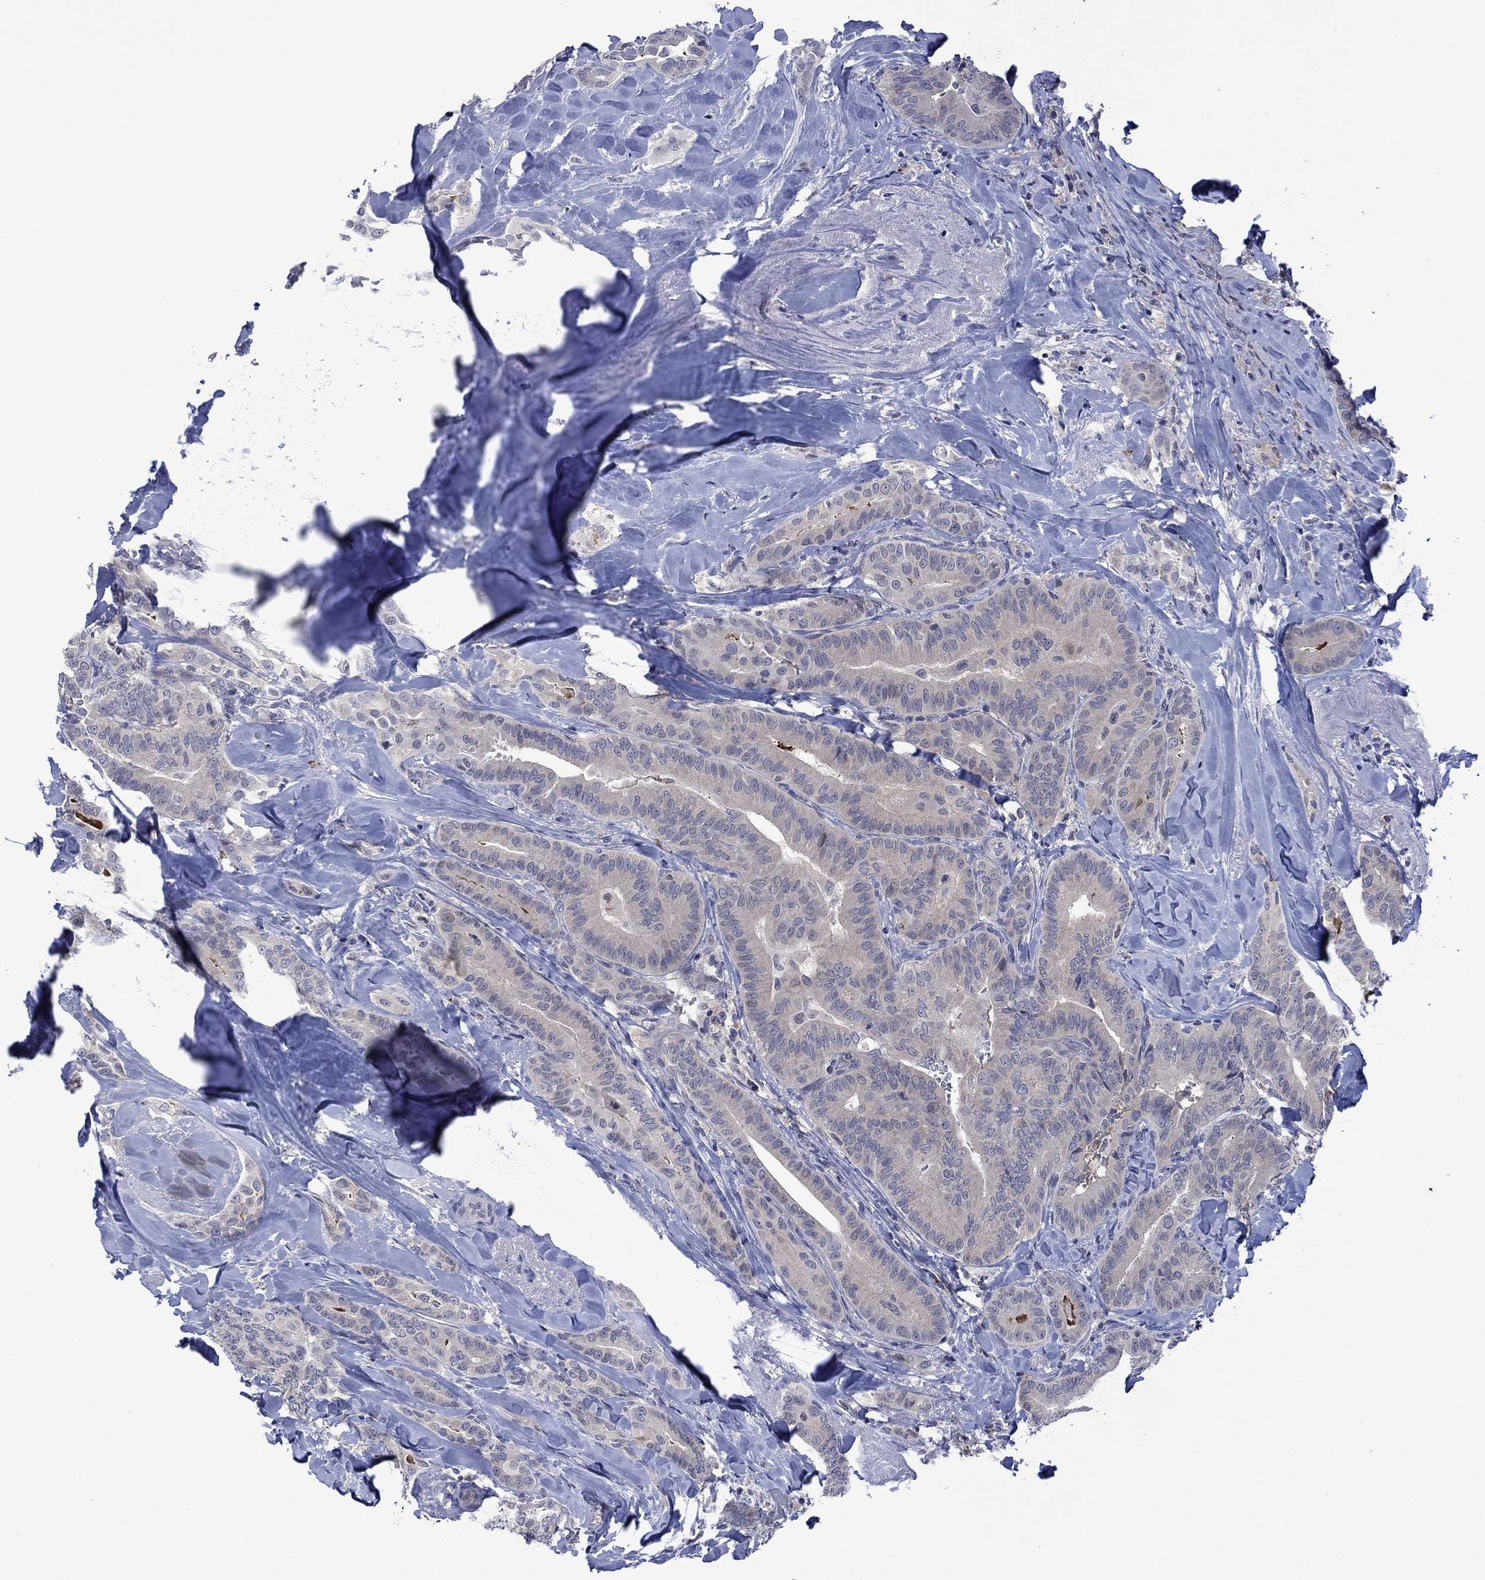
{"staining": {"intensity": "negative", "quantity": "none", "location": "none"}, "tissue": "thyroid cancer", "cell_type": "Tumor cells", "image_type": "cancer", "snomed": [{"axis": "morphology", "description": "Papillary adenocarcinoma, NOS"}, {"axis": "topography", "description": "Thyroid gland"}], "caption": "This is an immunohistochemistry (IHC) histopathology image of human thyroid cancer (papillary adenocarcinoma). There is no expression in tumor cells.", "gene": "AGL", "patient": {"sex": "male", "age": 61}}